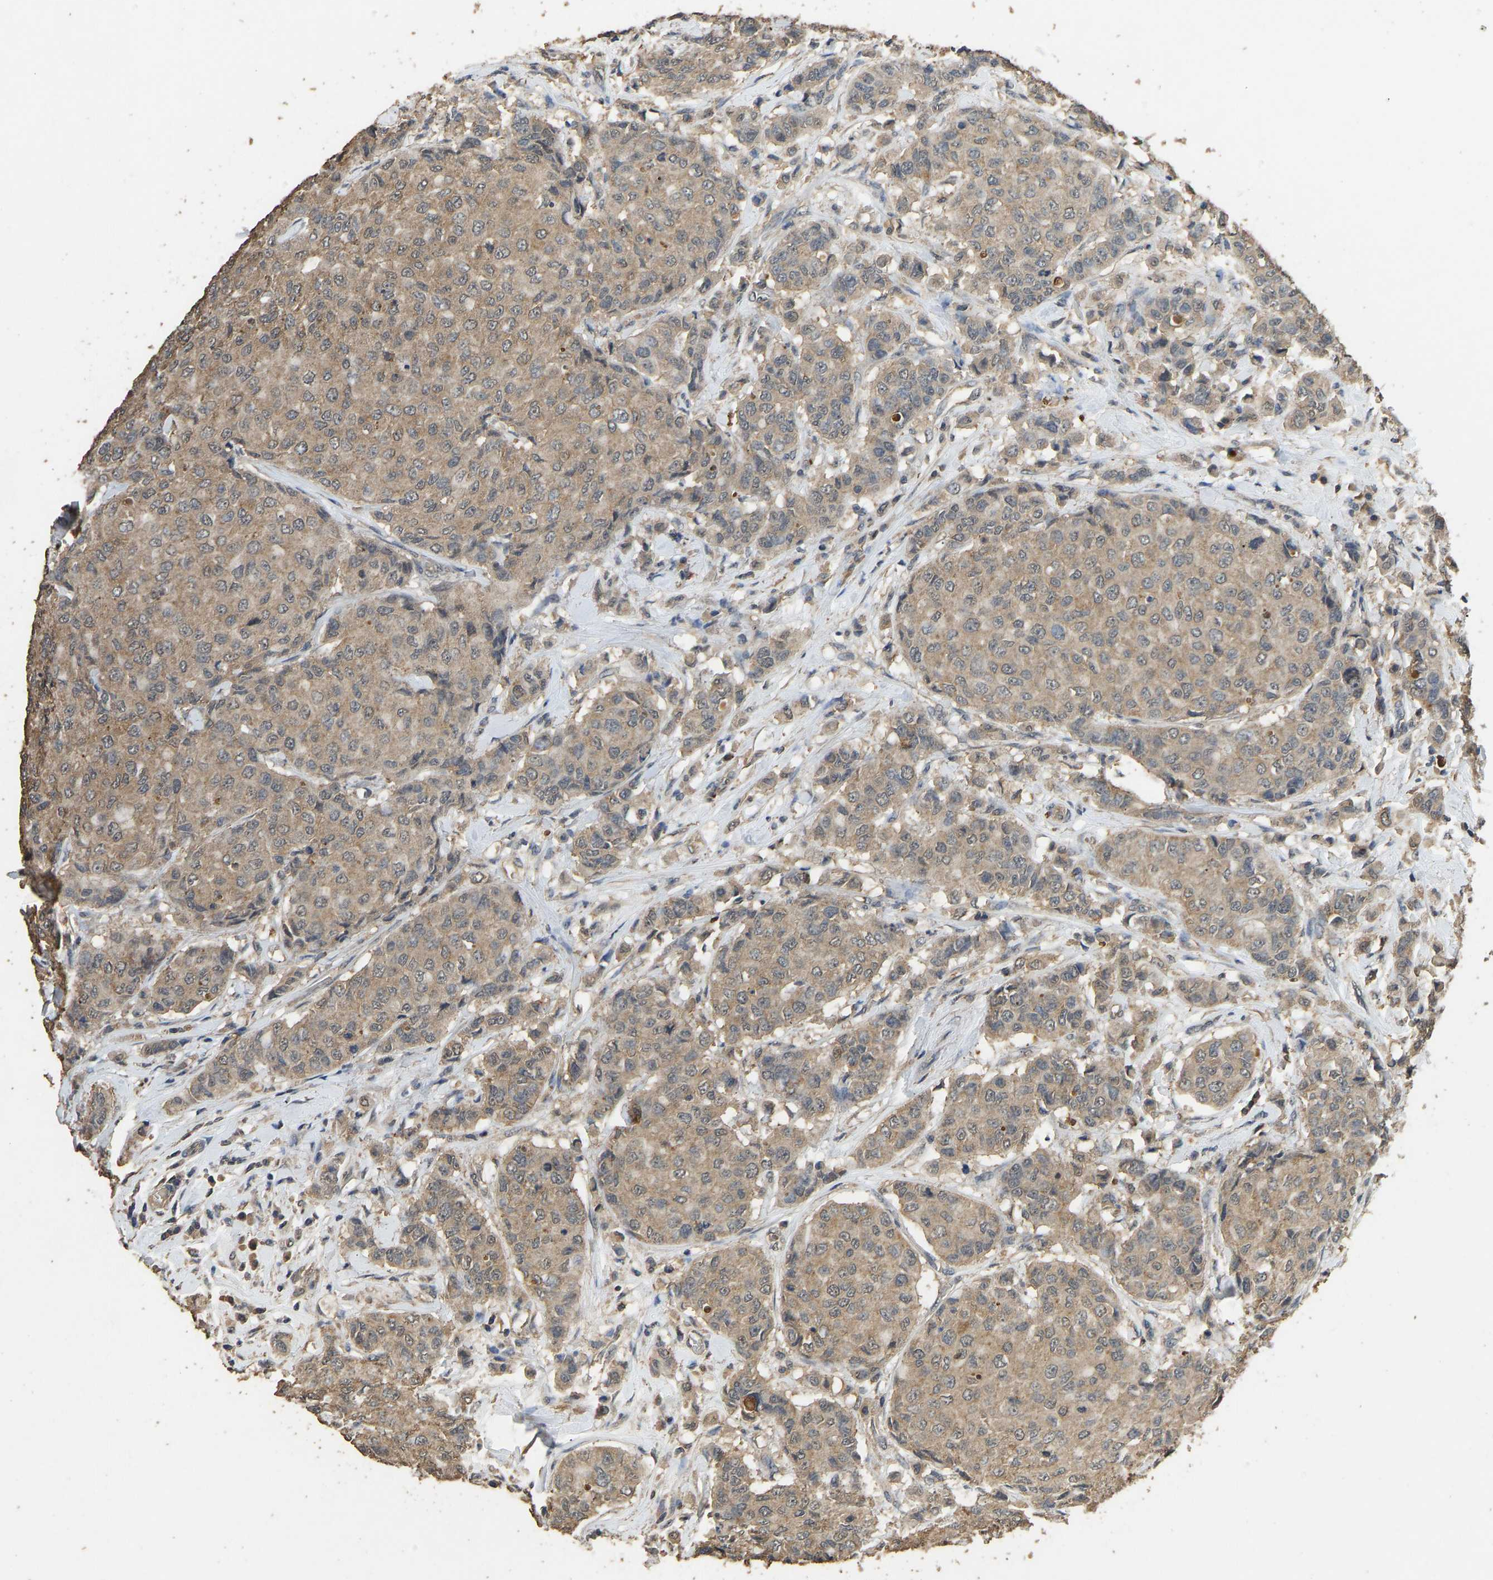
{"staining": {"intensity": "moderate", "quantity": ">75%", "location": "cytoplasmic/membranous"}, "tissue": "breast cancer", "cell_type": "Tumor cells", "image_type": "cancer", "snomed": [{"axis": "morphology", "description": "Duct carcinoma"}, {"axis": "topography", "description": "Breast"}], "caption": "The histopathology image reveals immunohistochemical staining of breast cancer. There is moderate cytoplasmic/membranous expression is present in about >75% of tumor cells.", "gene": "CIDEC", "patient": {"sex": "female", "age": 27}}